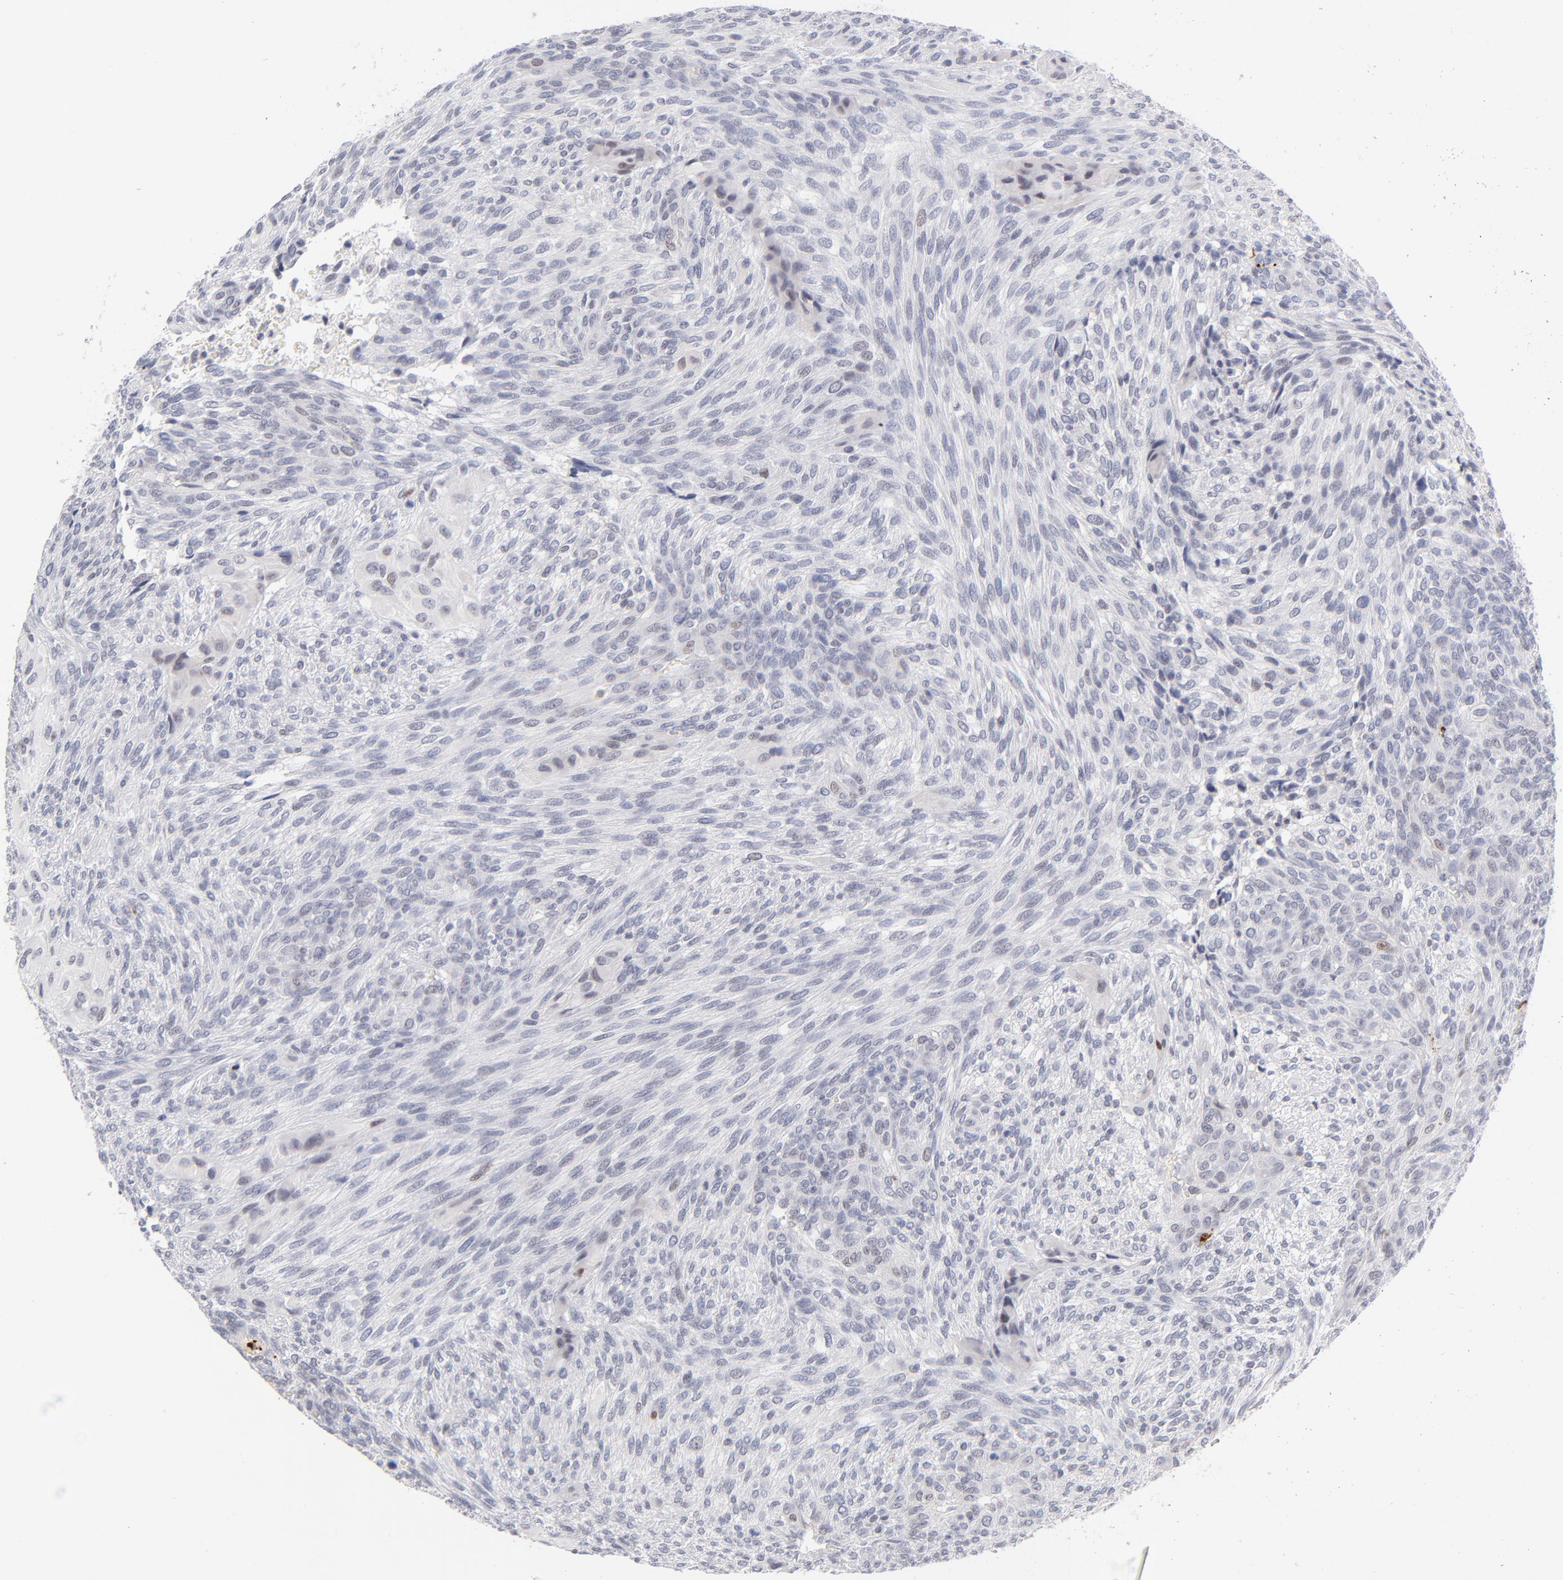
{"staining": {"intensity": "negative", "quantity": "none", "location": "none"}, "tissue": "glioma", "cell_type": "Tumor cells", "image_type": "cancer", "snomed": [{"axis": "morphology", "description": "Glioma, malignant, High grade"}, {"axis": "topography", "description": "Cerebral cortex"}], "caption": "Image shows no significant protein expression in tumor cells of glioma. (Stains: DAB (3,3'-diaminobenzidine) IHC with hematoxylin counter stain, Microscopy: brightfield microscopy at high magnification).", "gene": "PARP1", "patient": {"sex": "female", "age": 55}}